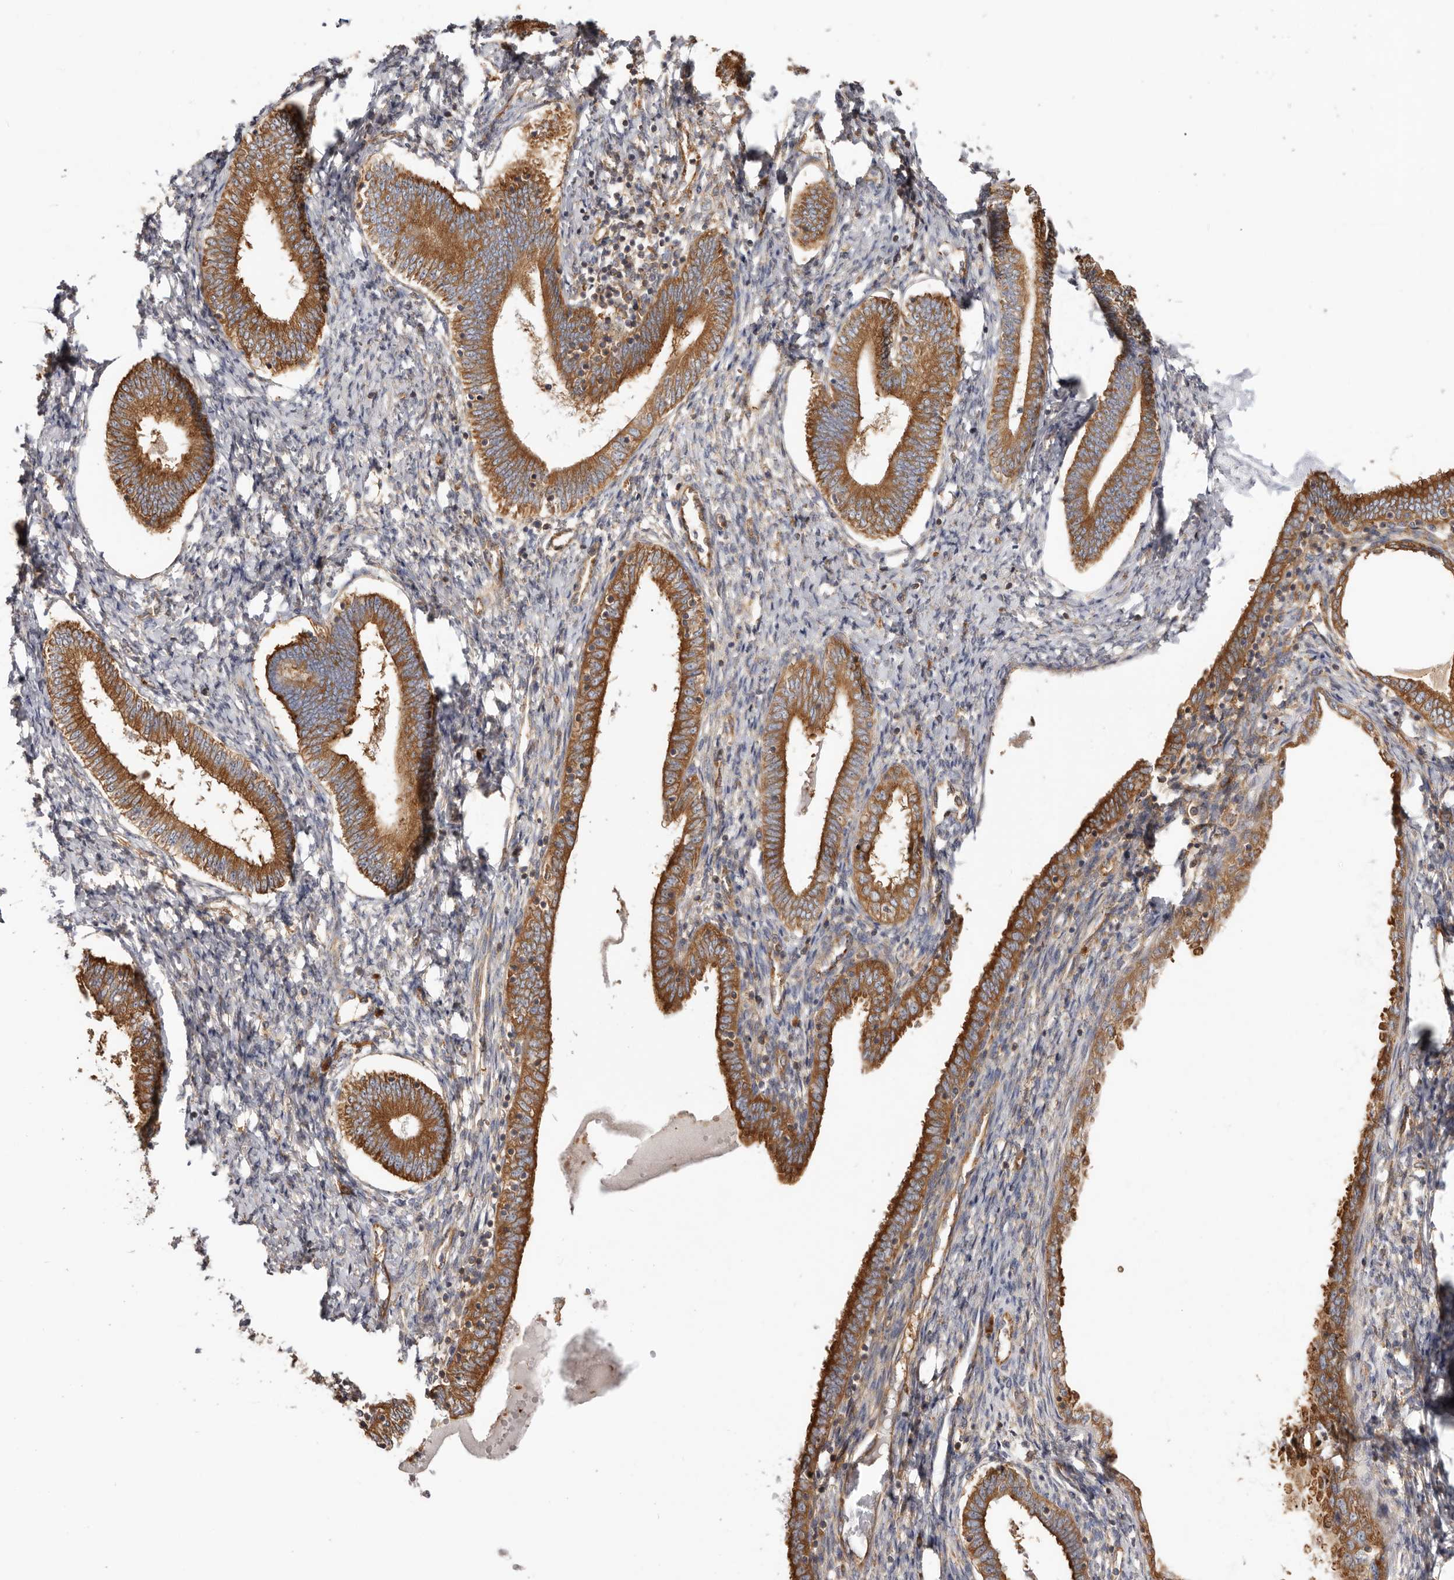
{"staining": {"intensity": "weak", "quantity": "25%-75%", "location": "cytoplasmic/membranous"}, "tissue": "endometrium", "cell_type": "Cells in endometrial stroma", "image_type": "normal", "snomed": [{"axis": "morphology", "description": "Normal tissue, NOS"}, {"axis": "topography", "description": "Endometrium"}], "caption": "An image of human endometrium stained for a protein displays weak cytoplasmic/membranous brown staining in cells in endometrial stroma. (DAB (3,3'-diaminobenzidine) IHC, brown staining for protein, blue staining for nuclei).", "gene": "EPRS1", "patient": {"sex": "female", "age": 72}}